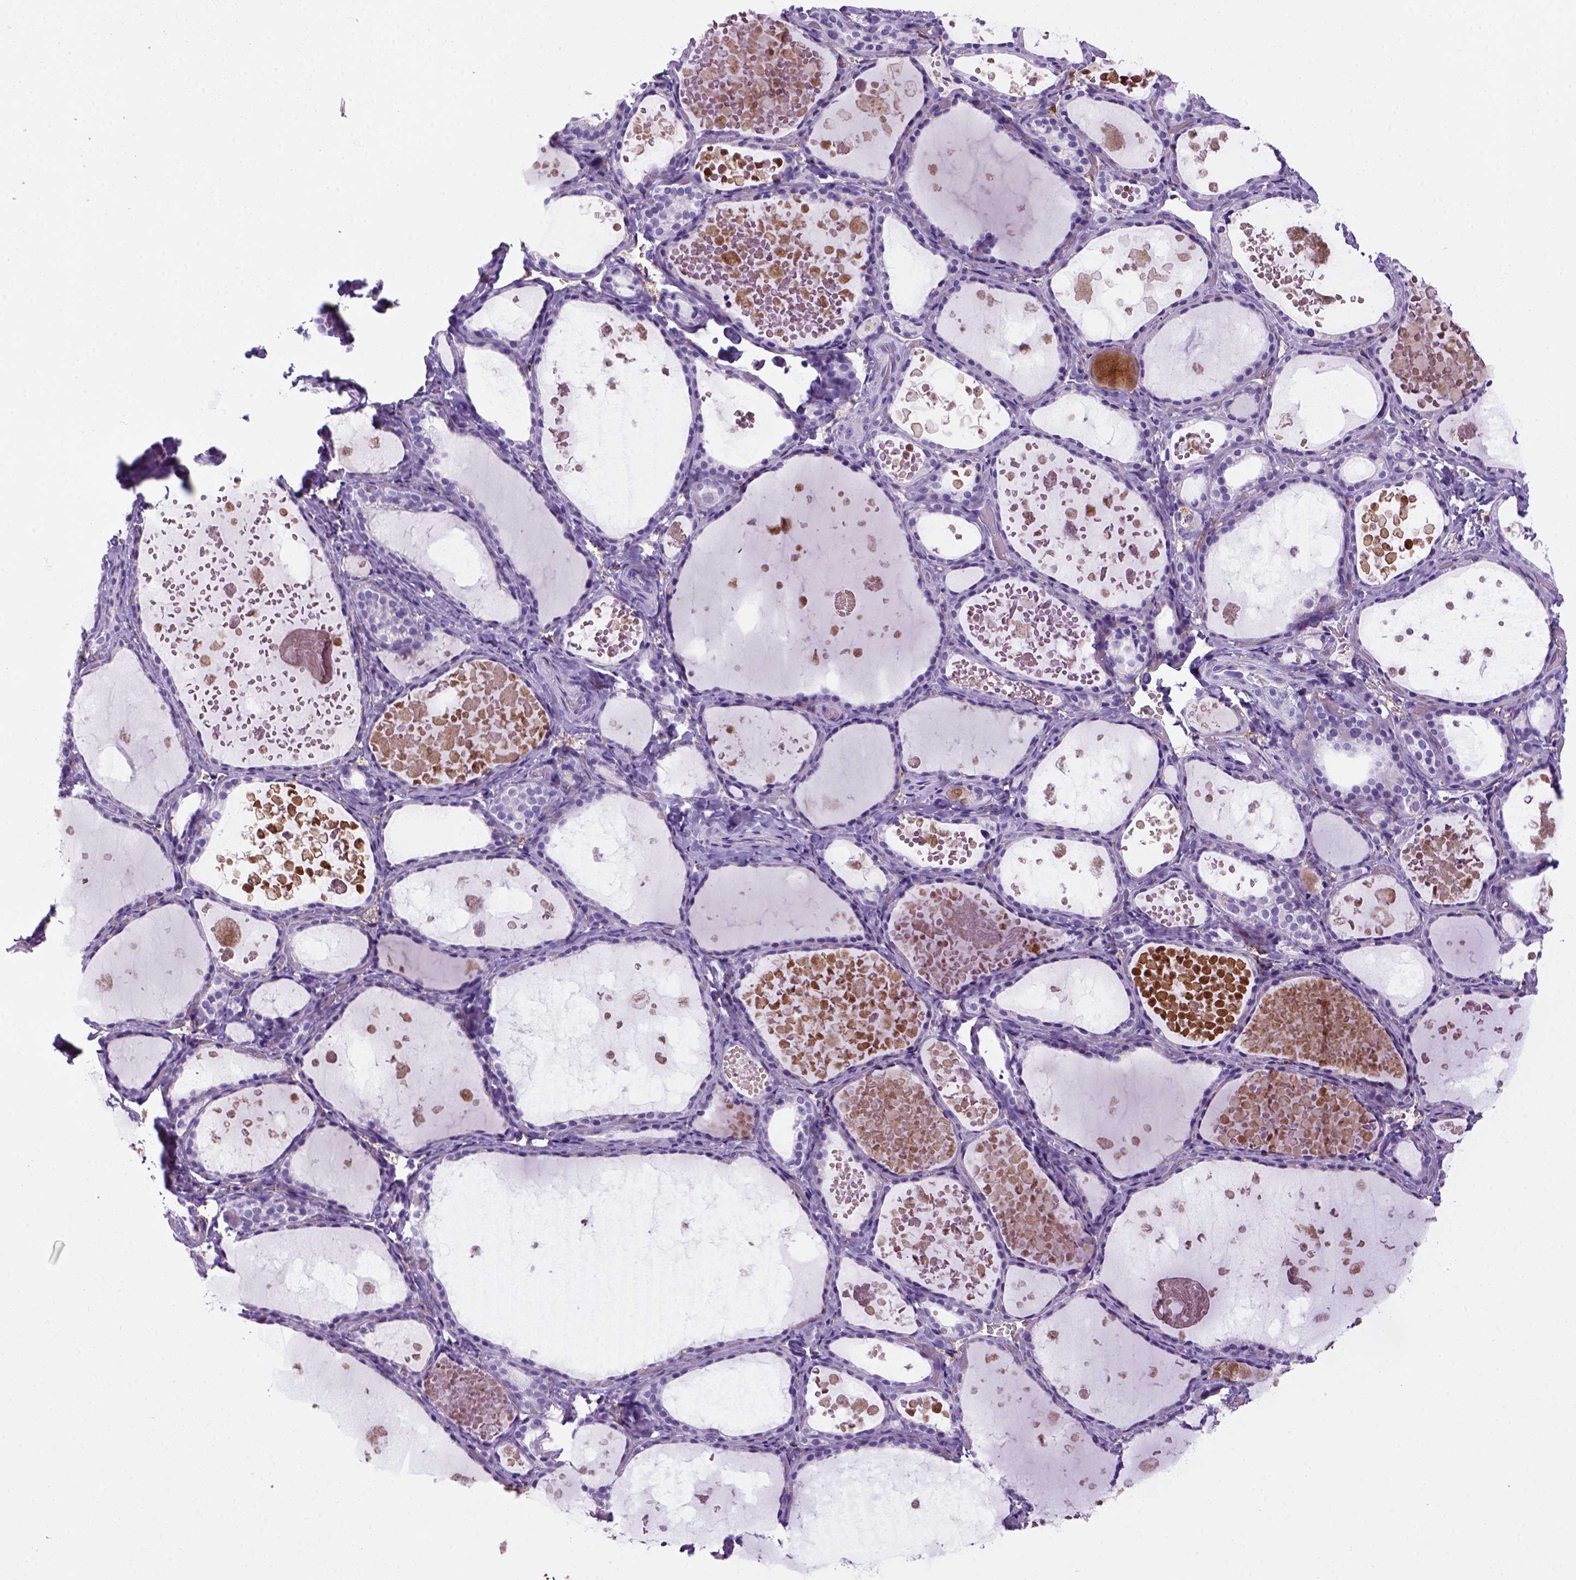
{"staining": {"intensity": "negative", "quantity": "none", "location": "none"}, "tissue": "thyroid gland", "cell_type": "Glandular cells", "image_type": "normal", "snomed": [{"axis": "morphology", "description": "Normal tissue, NOS"}, {"axis": "topography", "description": "Thyroid gland"}], "caption": "Immunohistochemistry (IHC) image of benign thyroid gland: thyroid gland stained with DAB demonstrates no significant protein staining in glandular cells.", "gene": "CD14", "patient": {"sex": "female", "age": 56}}